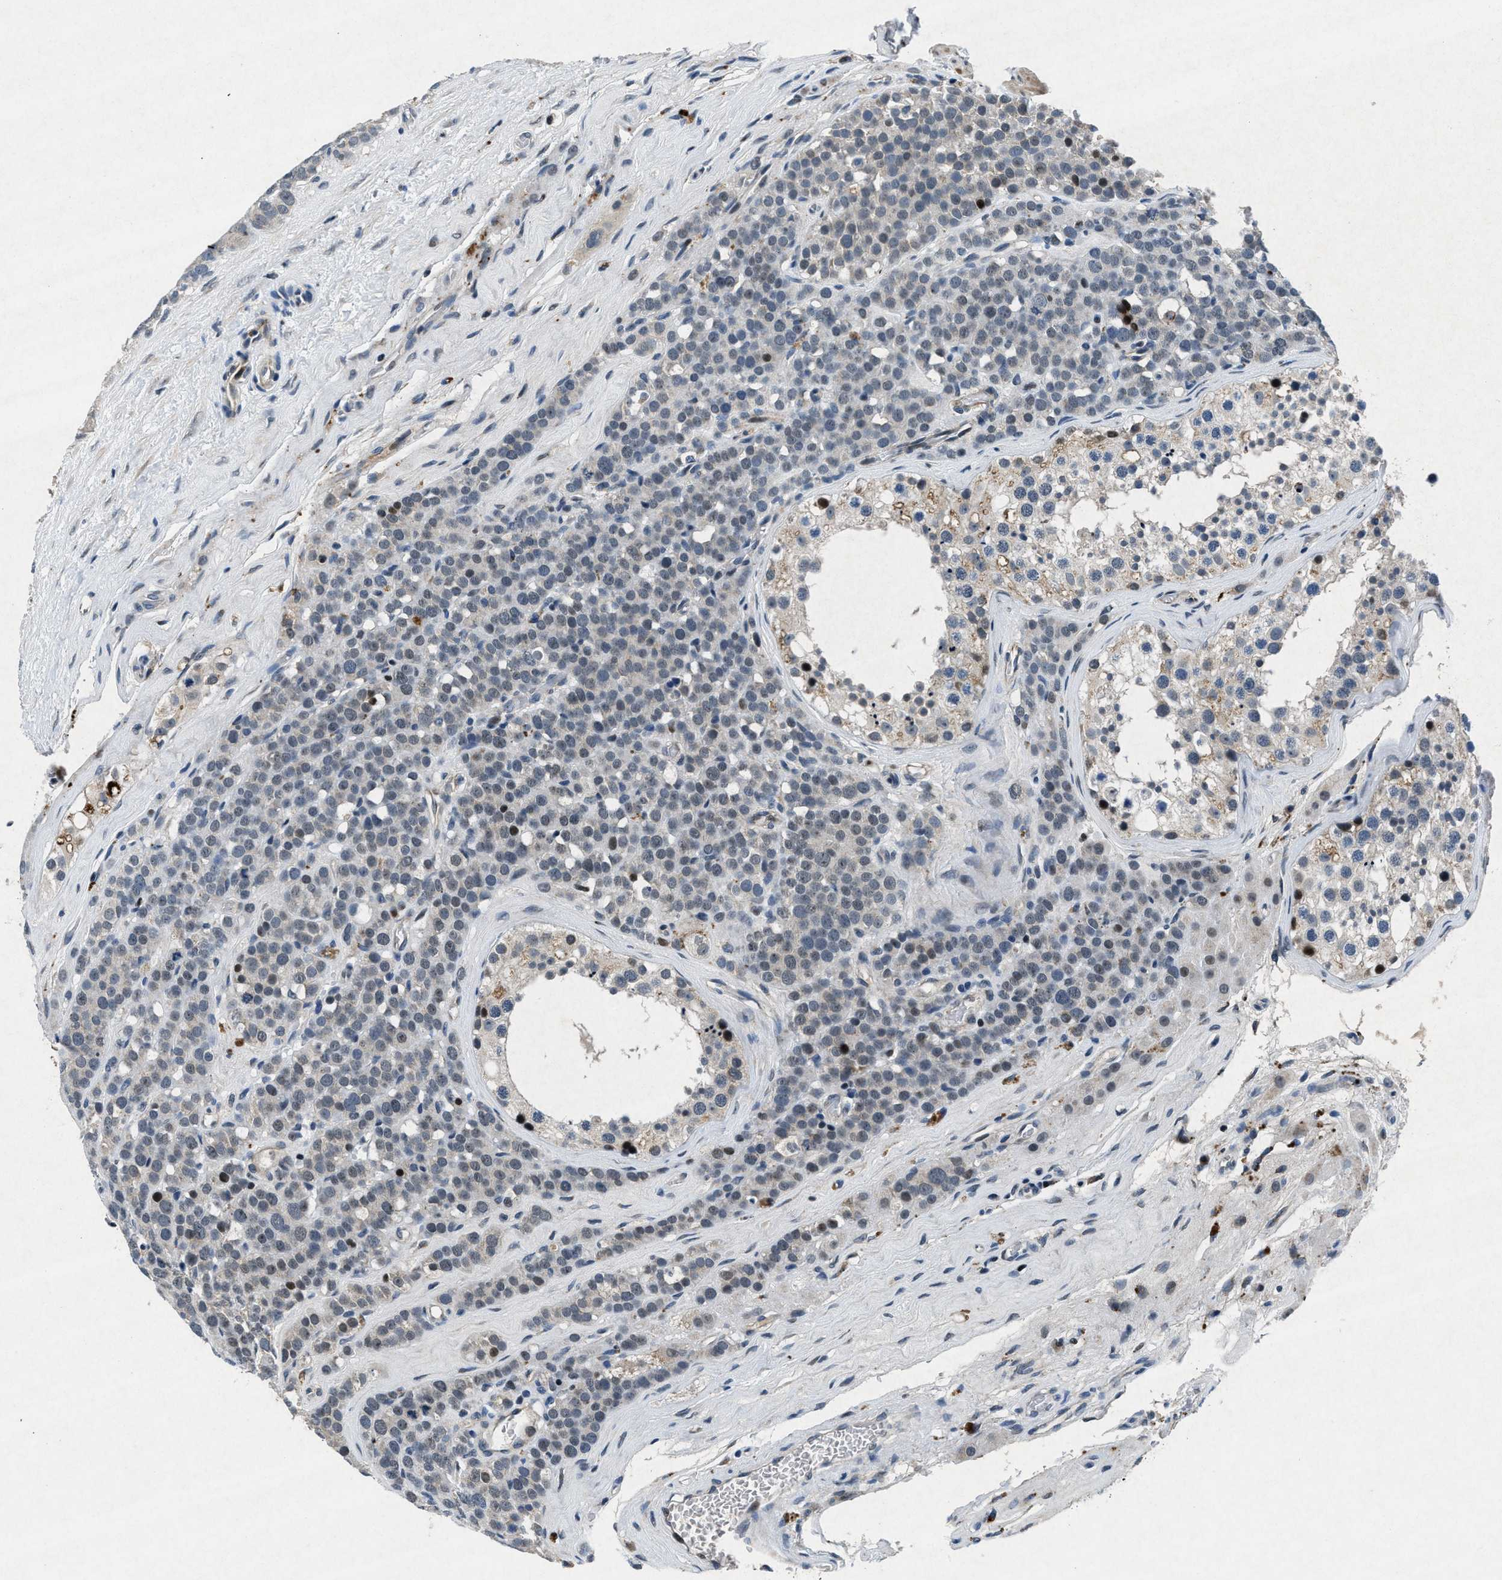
{"staining": {"intensity": "negative", "quantity": "none", "location": "none"}, "tissue": "testis cancer", "cell_type": "Tumor cells", "image_type": "cancer", "snomed": [{"axis": "morphology", "description": "Seminoma, NOS"}, {"axis": "topography", "description": "Testis"}], "caption": "Human testis cancer stained for a protein using IHC reveals no positivity in tumor cells.", "gene": "PHLDA1", "patient": {"sex": "male", "age": 71}}